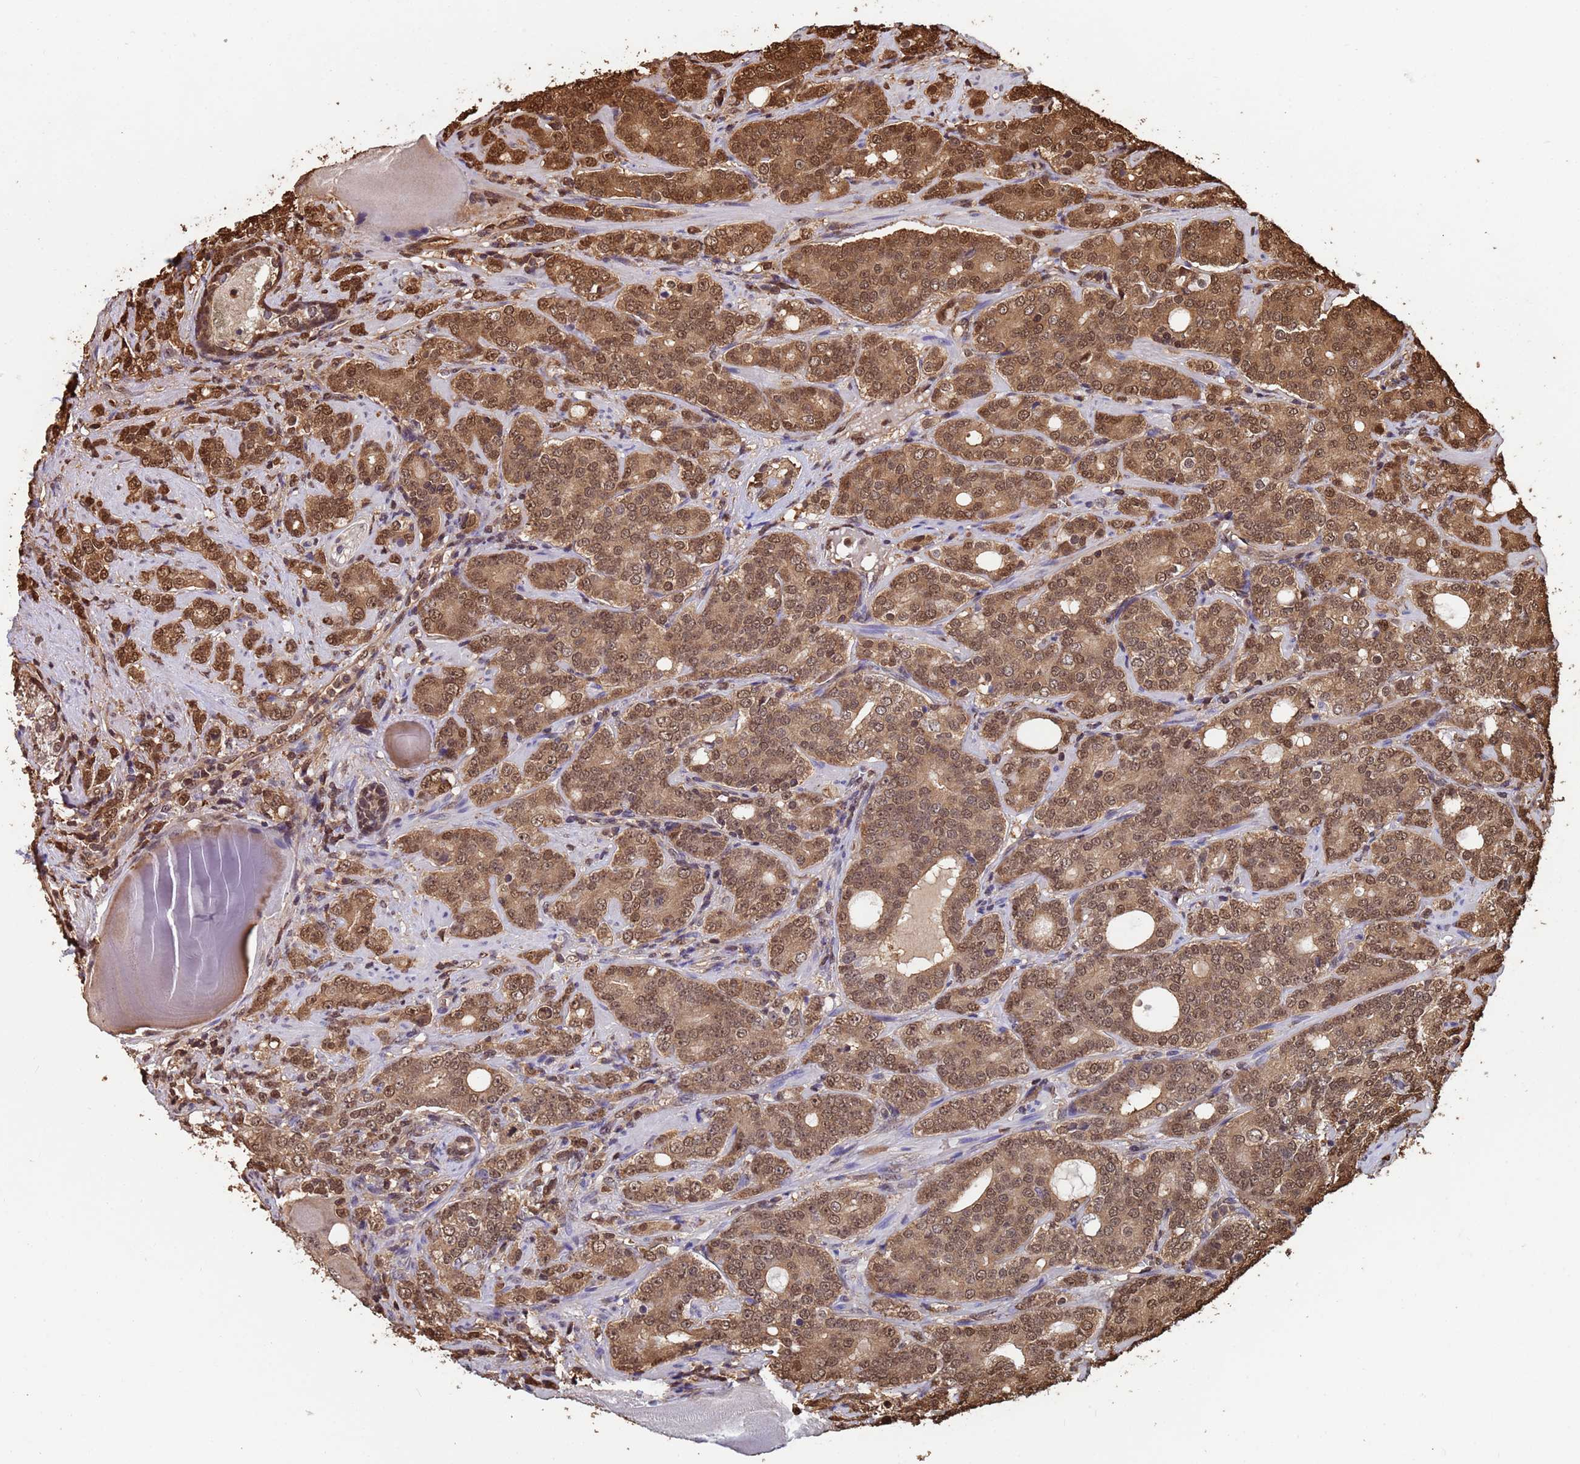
{"staining": {"intensity": "moderate", "quantity": ">75%", "location": "cytoplasmic/membranous,nuclear"}, "tissue": "prostate cancer", "cell_type": "Tumor cells", "image_type": "cancer", "snomed": [{"axis": "morphology", "description": "Adenocarcinoma, High grade"}, {"axis": "topography", "description": "Prostate"}], "caption": "Approximately >75% of tumor cells in prostate high-grade adenocarcinoma reveal moderate cytoplasmic/membranous and nuclear protein expression as visualized by brown immunohistochemical staining.", "gene": "SUMO4", "patient": {"sex": "male", "age": 64}}